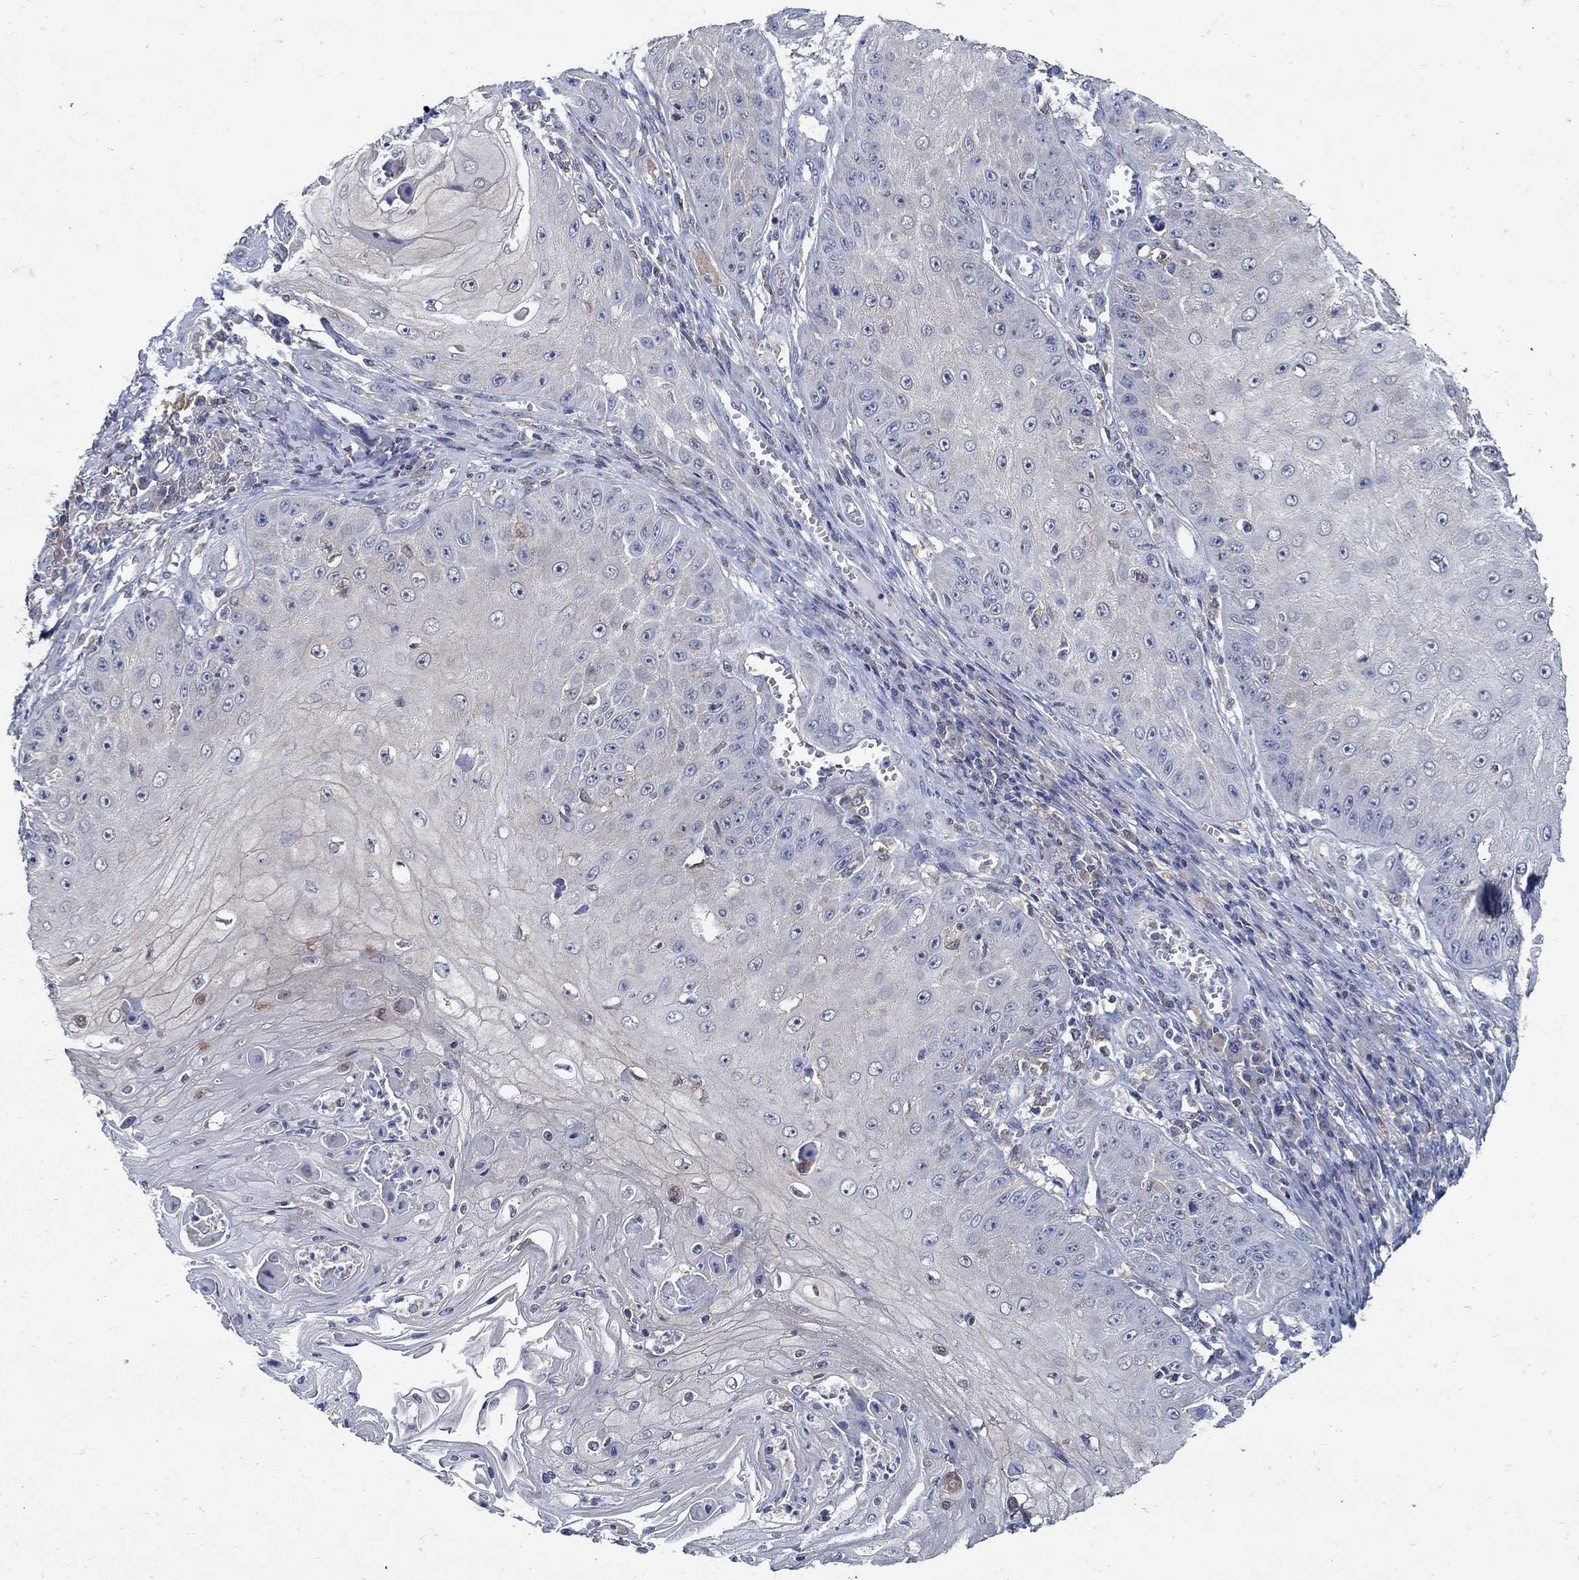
{"staining": {"intensity": "negative", "quantity": "none", "location": "none"}, "tissue": "skin cancer", "cell_type": "Tumor cells", "image_type": "cancer", "snomed": [{"axis": "morphology", "description": "Squamous cell carcinoma, NOS"}, {"axis": "topography", "description": "Skin"}], "caption": "This histopathology image is of skin squamous cell carcinoma stained with immunohistochemistry (IHC) to label a protein in brown with the nuclei are counter-stained blue. There is no expression in tumor cells. (IHC, brightfield microscopy, high magnification).", "gene": "MTHFR", "patient": {"sex": "male", "age": 70}}